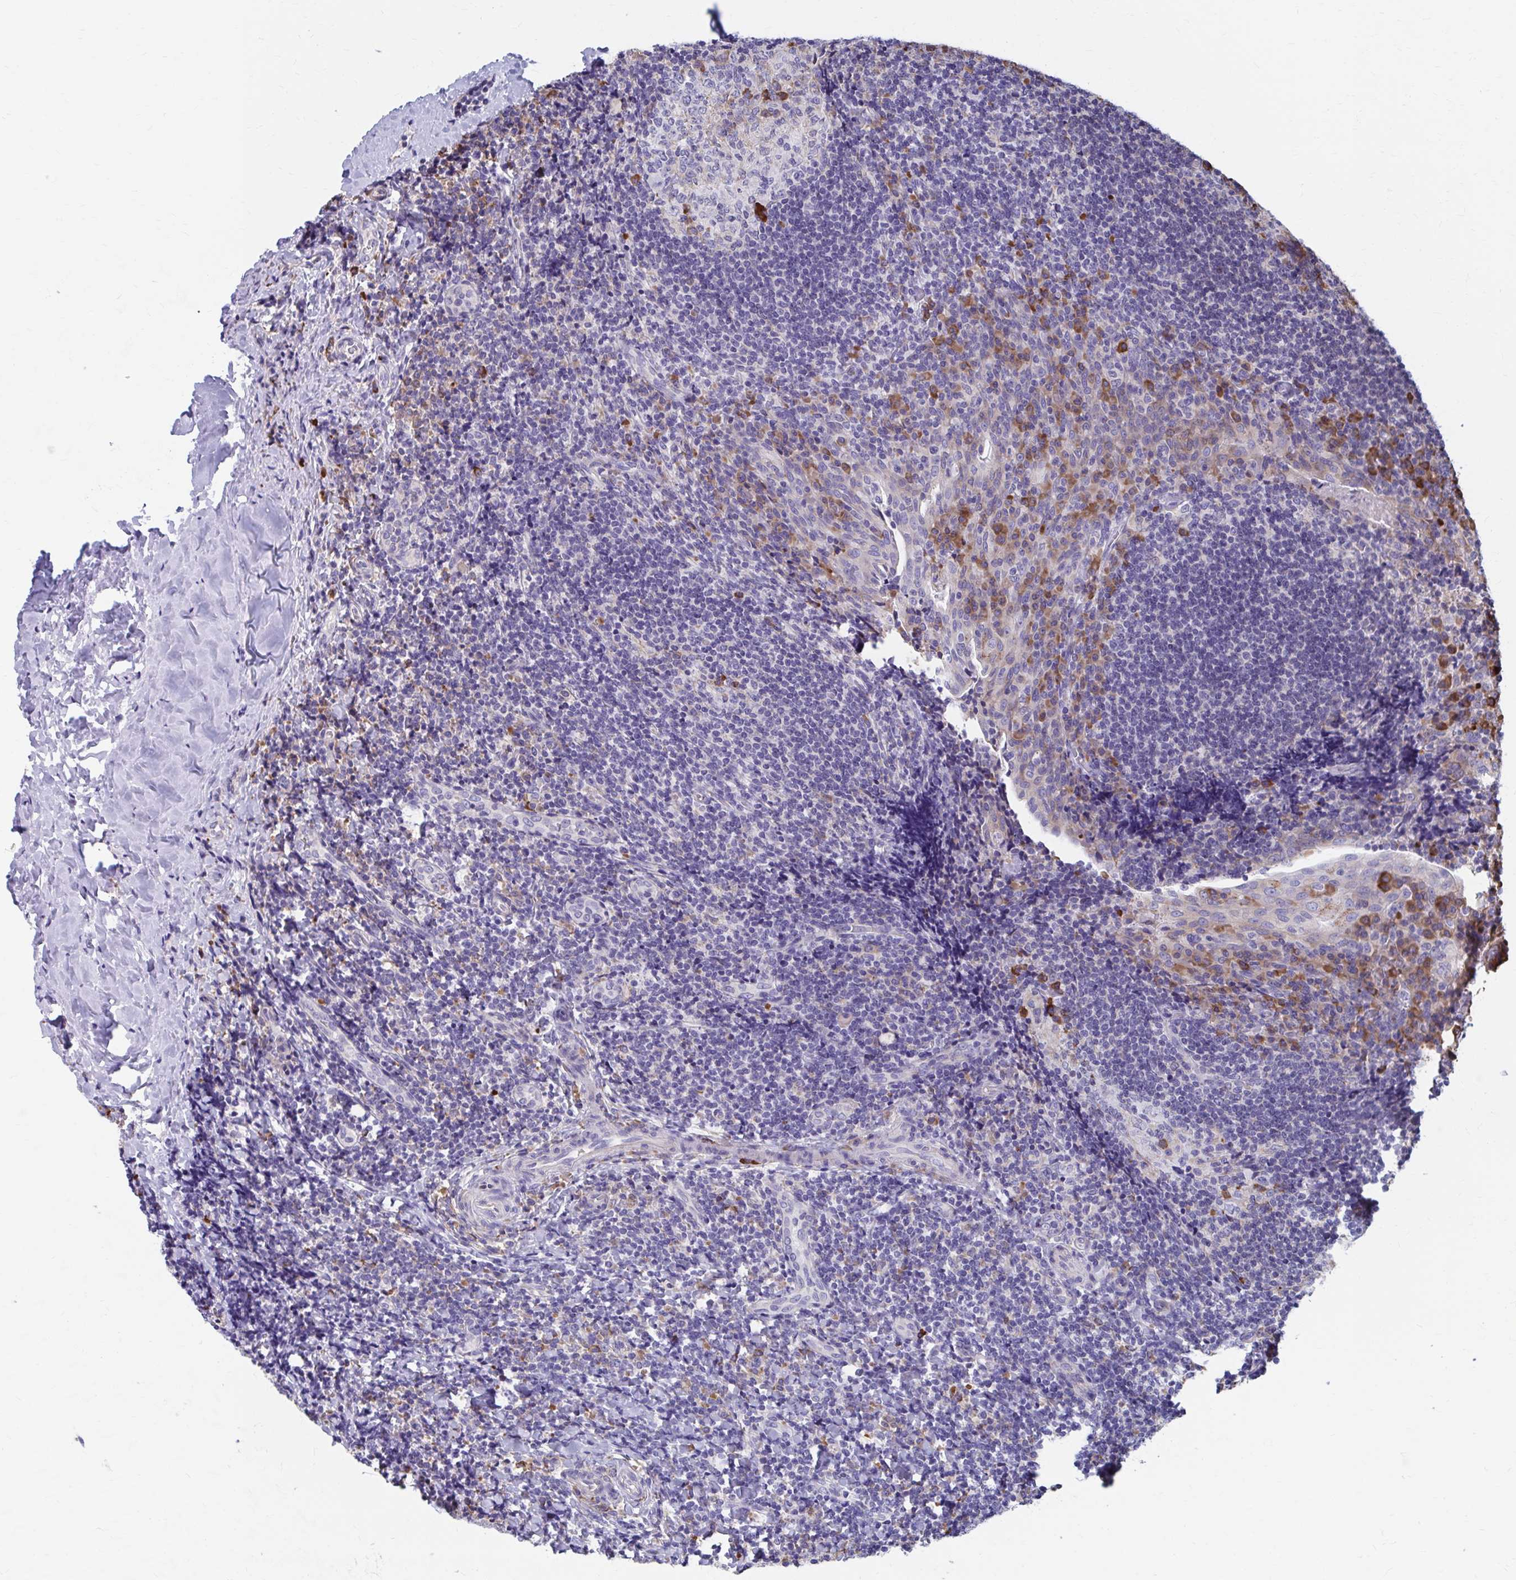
{"staining": {"intensity": "negative", "quantity": "none", "location": "none"}, "tissue": "tonsil", "cell_type": "Germinal center cells", "image_type": "normal", "snomed": [{"axis": "morphology", "description": "Normal tissue, NOS"}, {"axis": "topography", "description": "Tonsil"}], "caption": "This is an IHC photomicrograph of unremarkable tonsil. There is no expression in germinal center cells.", "gene": "FKBP2", "patient": {"sex": "male", "age": 17}}